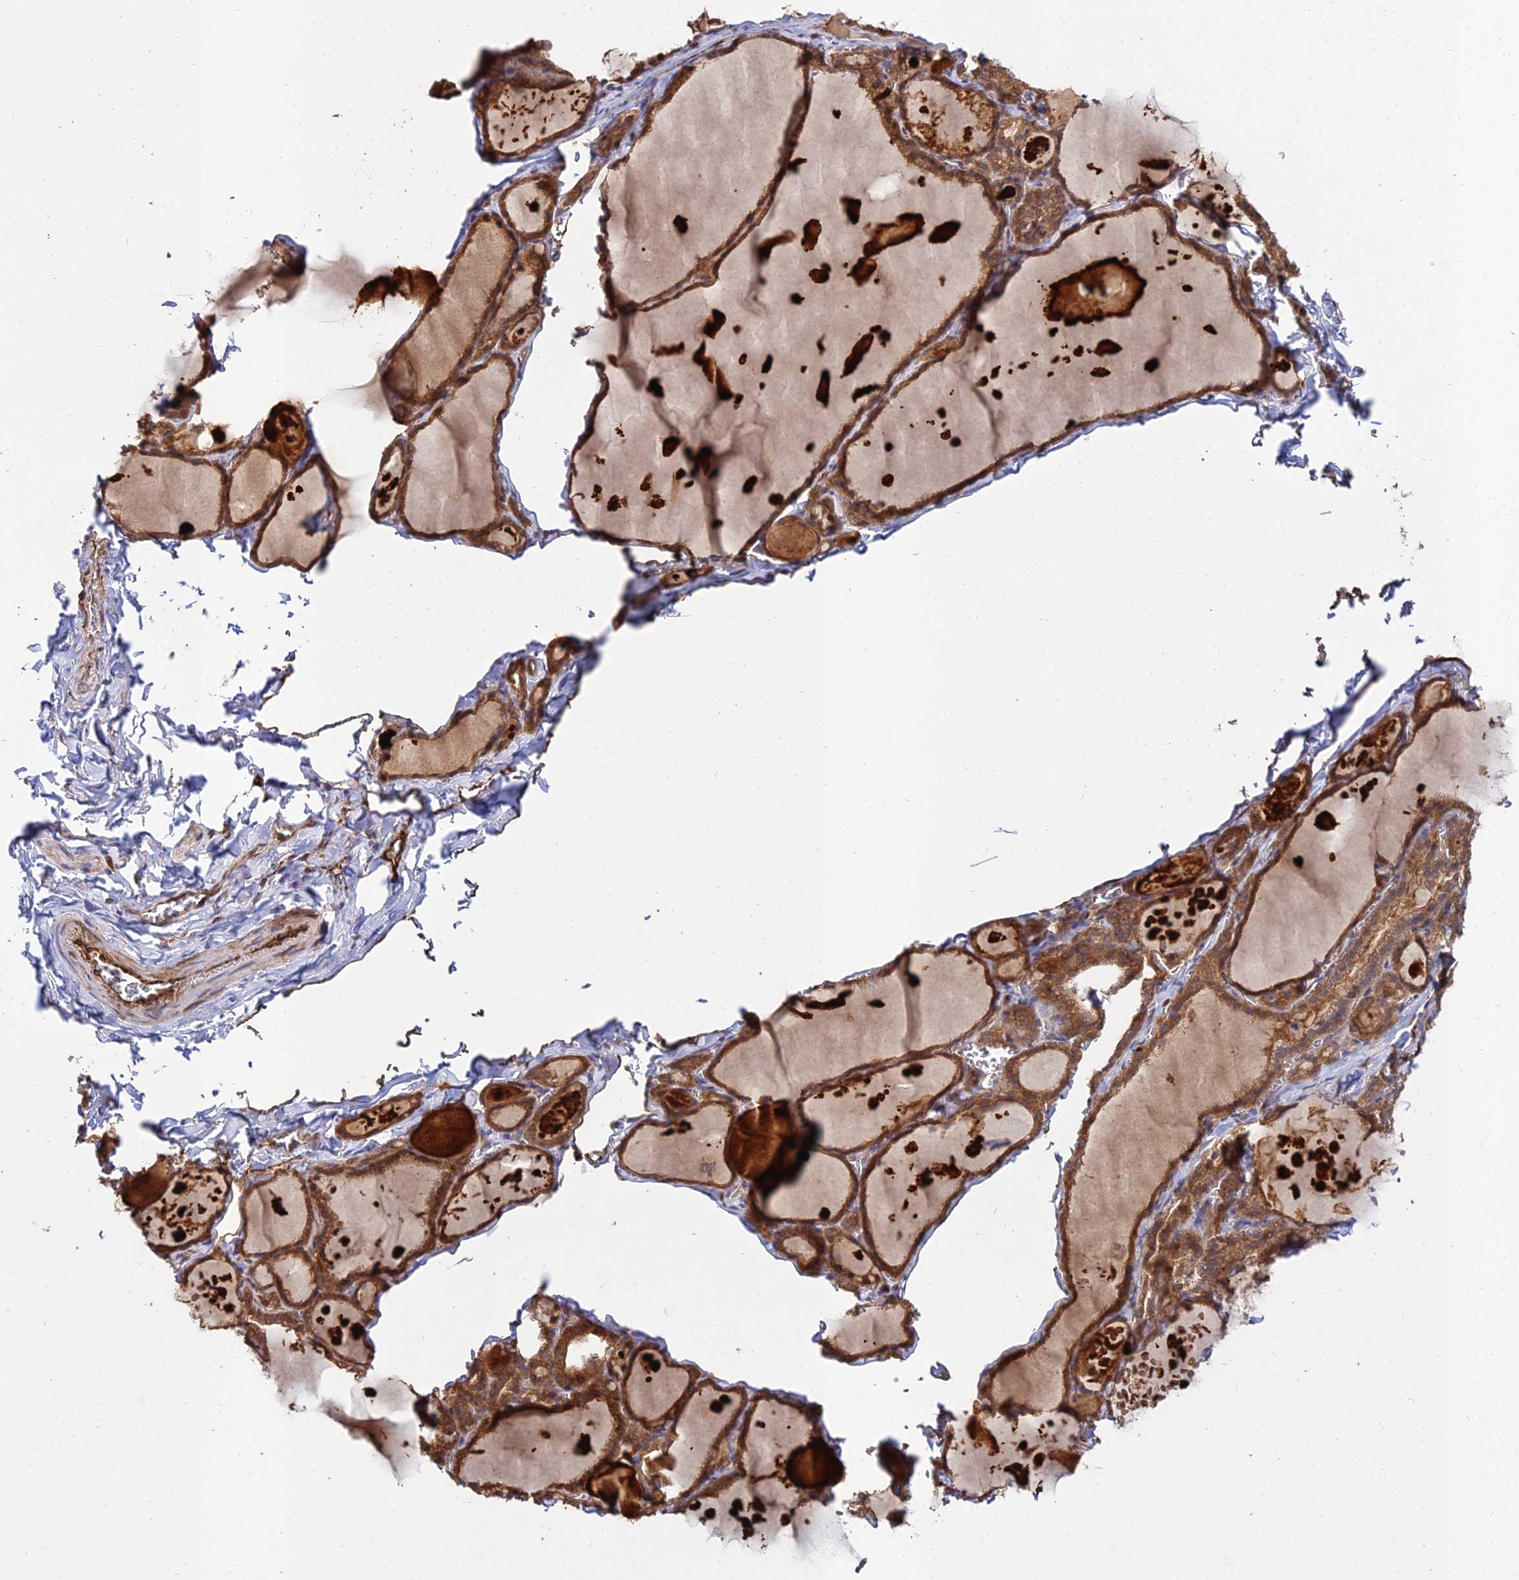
{"staining": {"intensity": "strong", "quantity": ">75%", "location": "cytoplasmic/membranous"}, "tissue": "thyroid gland", "cell_type": "Glandular cells", "image_type": "normal", "snomed": [{"axis": "morphology", "description": "Normal tissue, NOS"}, {"axis": "topography", "description": "Thyroid gland"}], "caption": "The immunohistochemical stain highlights strong cytoplasmic/membranous staining in glandular cells of normal thyroid gland. Immunohistochemistry stains the protein in brown and the nuclei are stained blue.", "gene": "GRTP1", "patient": {"sex": "male", "age": 56}}